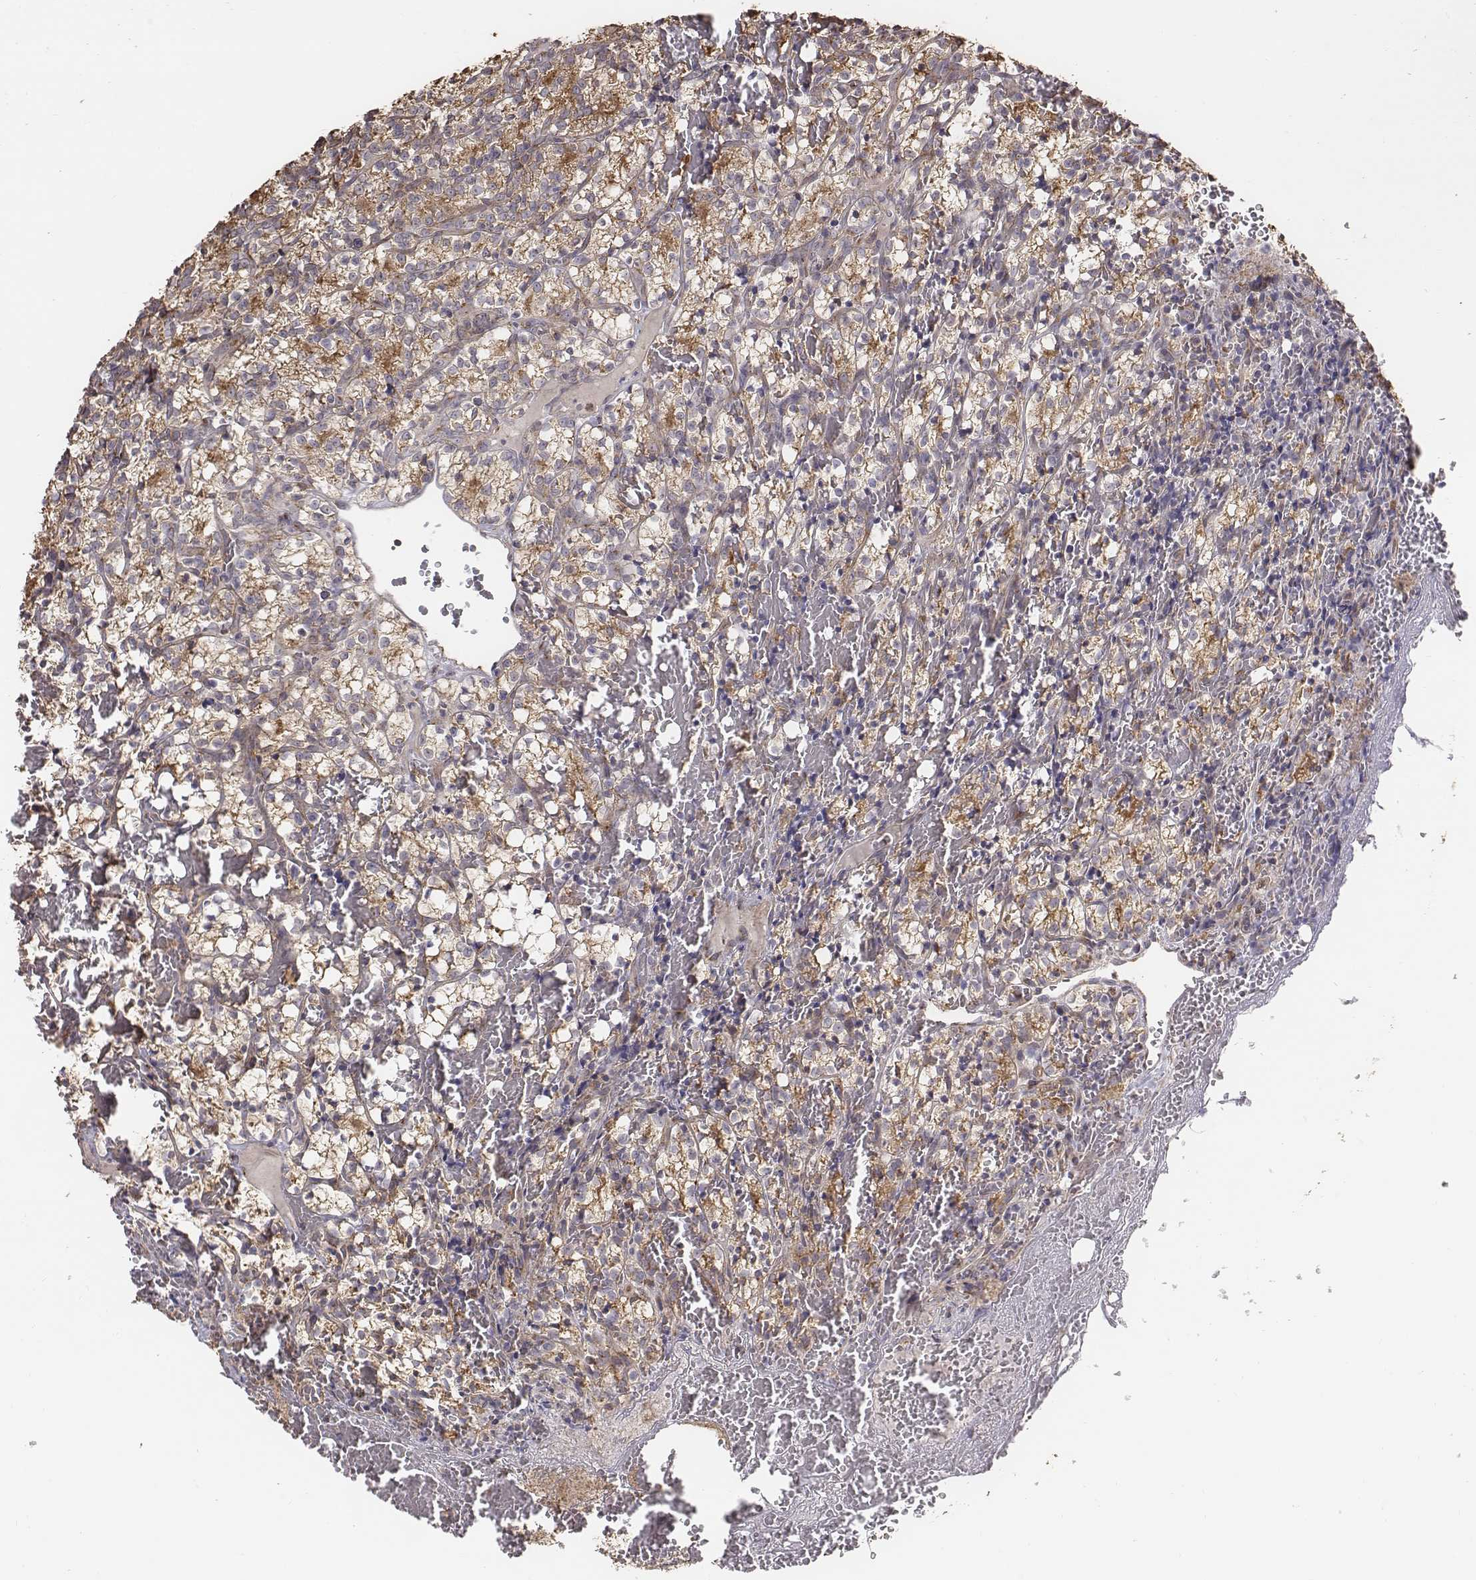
{"staining": {"intensity": "strong", "quantity": ">75%", "location": "cytoplasmic/membranous"}, "tissue": "renal cancer", "cell_type": "Tumor cells", "image_type": "cancer", "snomed": [{"axis": "morphology", "description": "Adenocarcinoma, NOS"}, {"axis": "topography", "description": "Kidney"}], "caption": "A photomicrograph of adenocarcinoma (renal) stained for a protein shows strong cytoplasmic/membranous brown staining in tumor cells.", "gene": "AP1B1", "patient": {"sex": "female", "age": 69}}